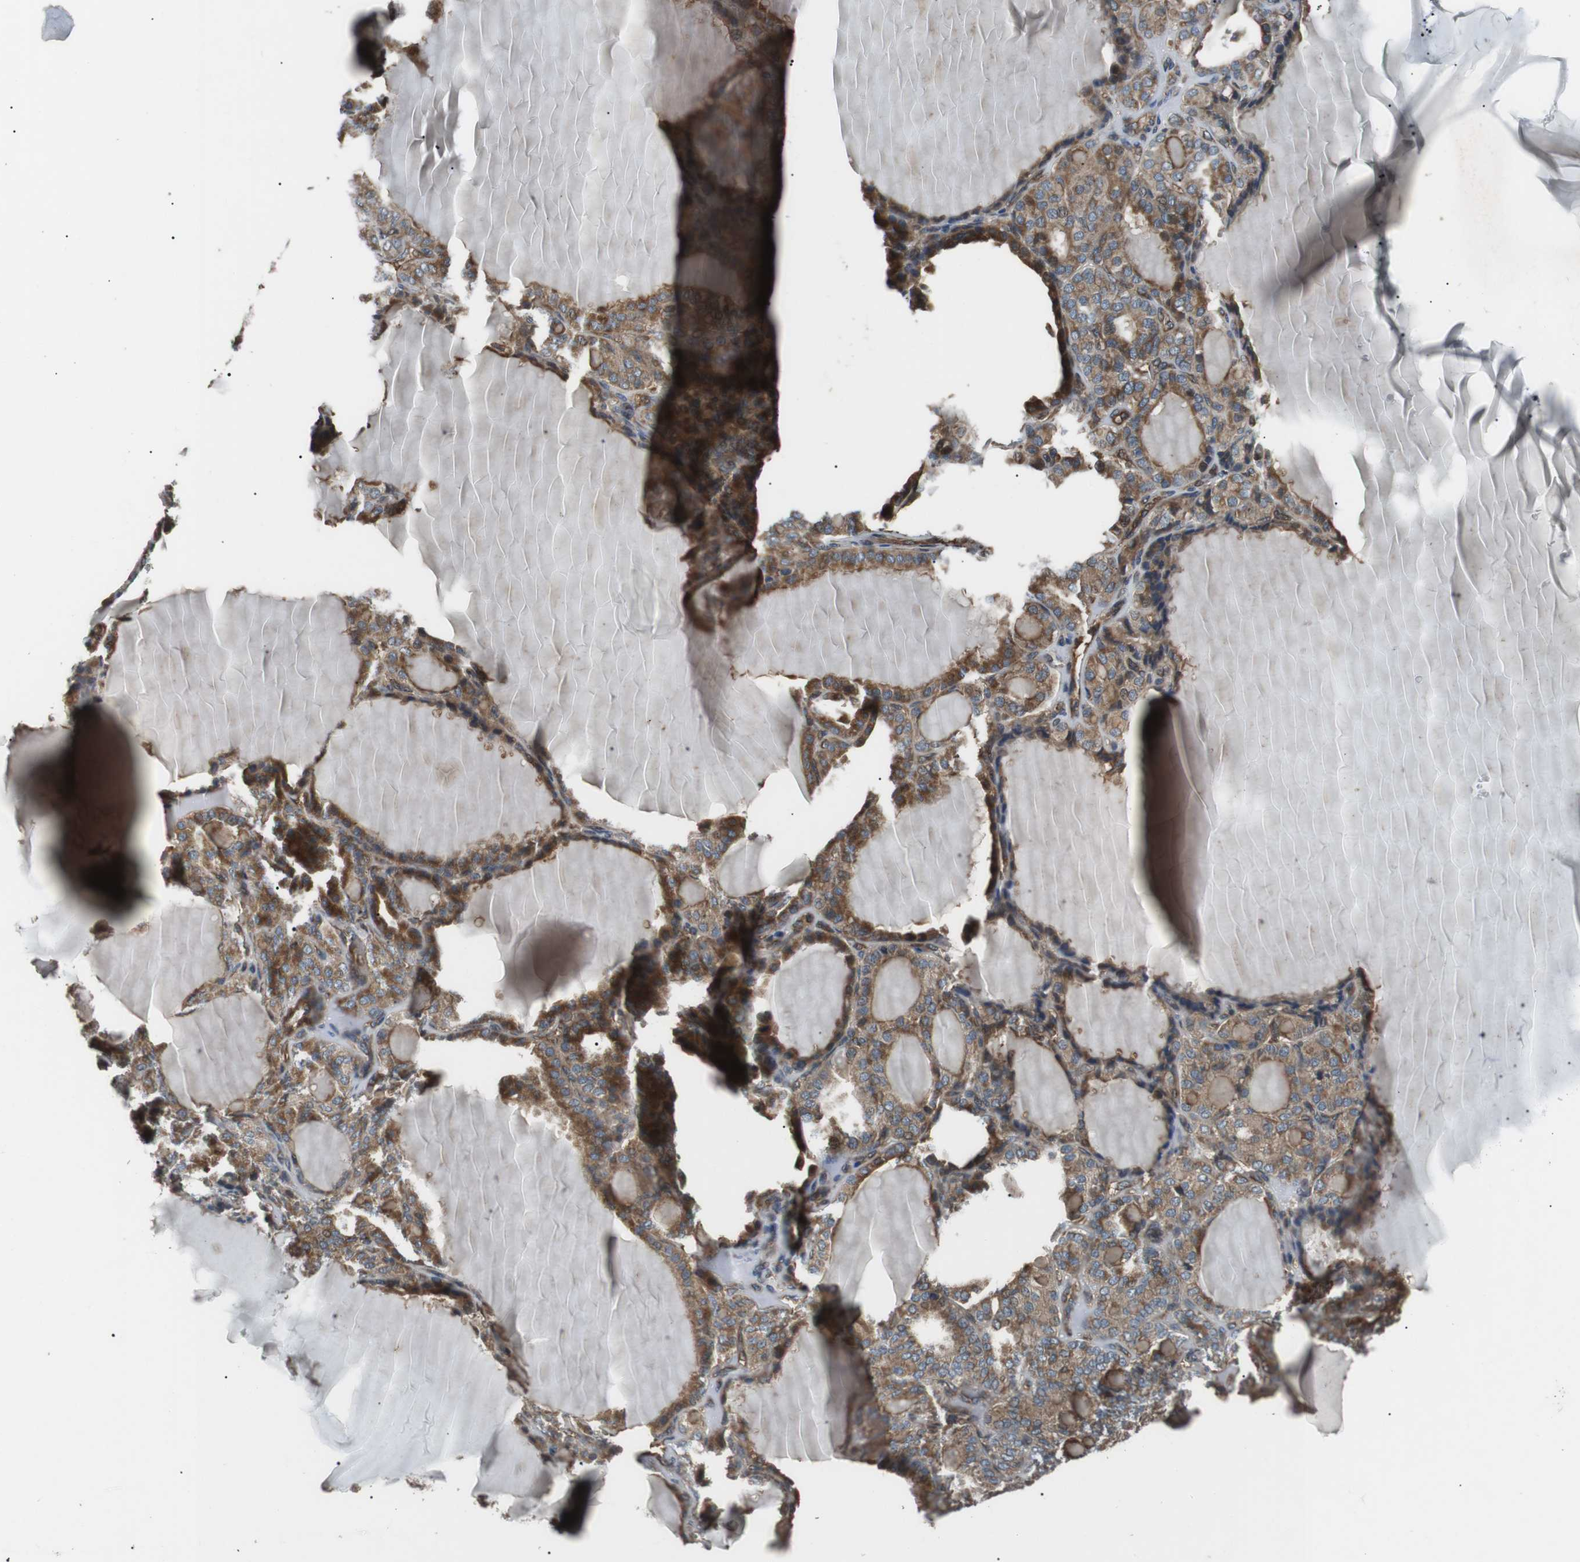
{"staining": {"intensity": "strong", "quantity": ">75%", "location": "cytoplasmic/membranous"}, "tissue": "thyroid gland", "cell_type": "Glandular cells", "image_type": "normal", "snomed": [{"axis": "morphology", "description": "Normal tissue, NOS"}, {"axis": "topography", "description": "Thyroid gland"}], "caption": "Normal thyroid gland was stained to show a protein in brown. There is high levels of strong cytoplasmic/membranous expression in approximately >75% of glandular cells. The protein is shown in brown color, while the nuclei are stained blue.", "gene": "GPR161", "patient": {"sex": "female", "age": 28}}